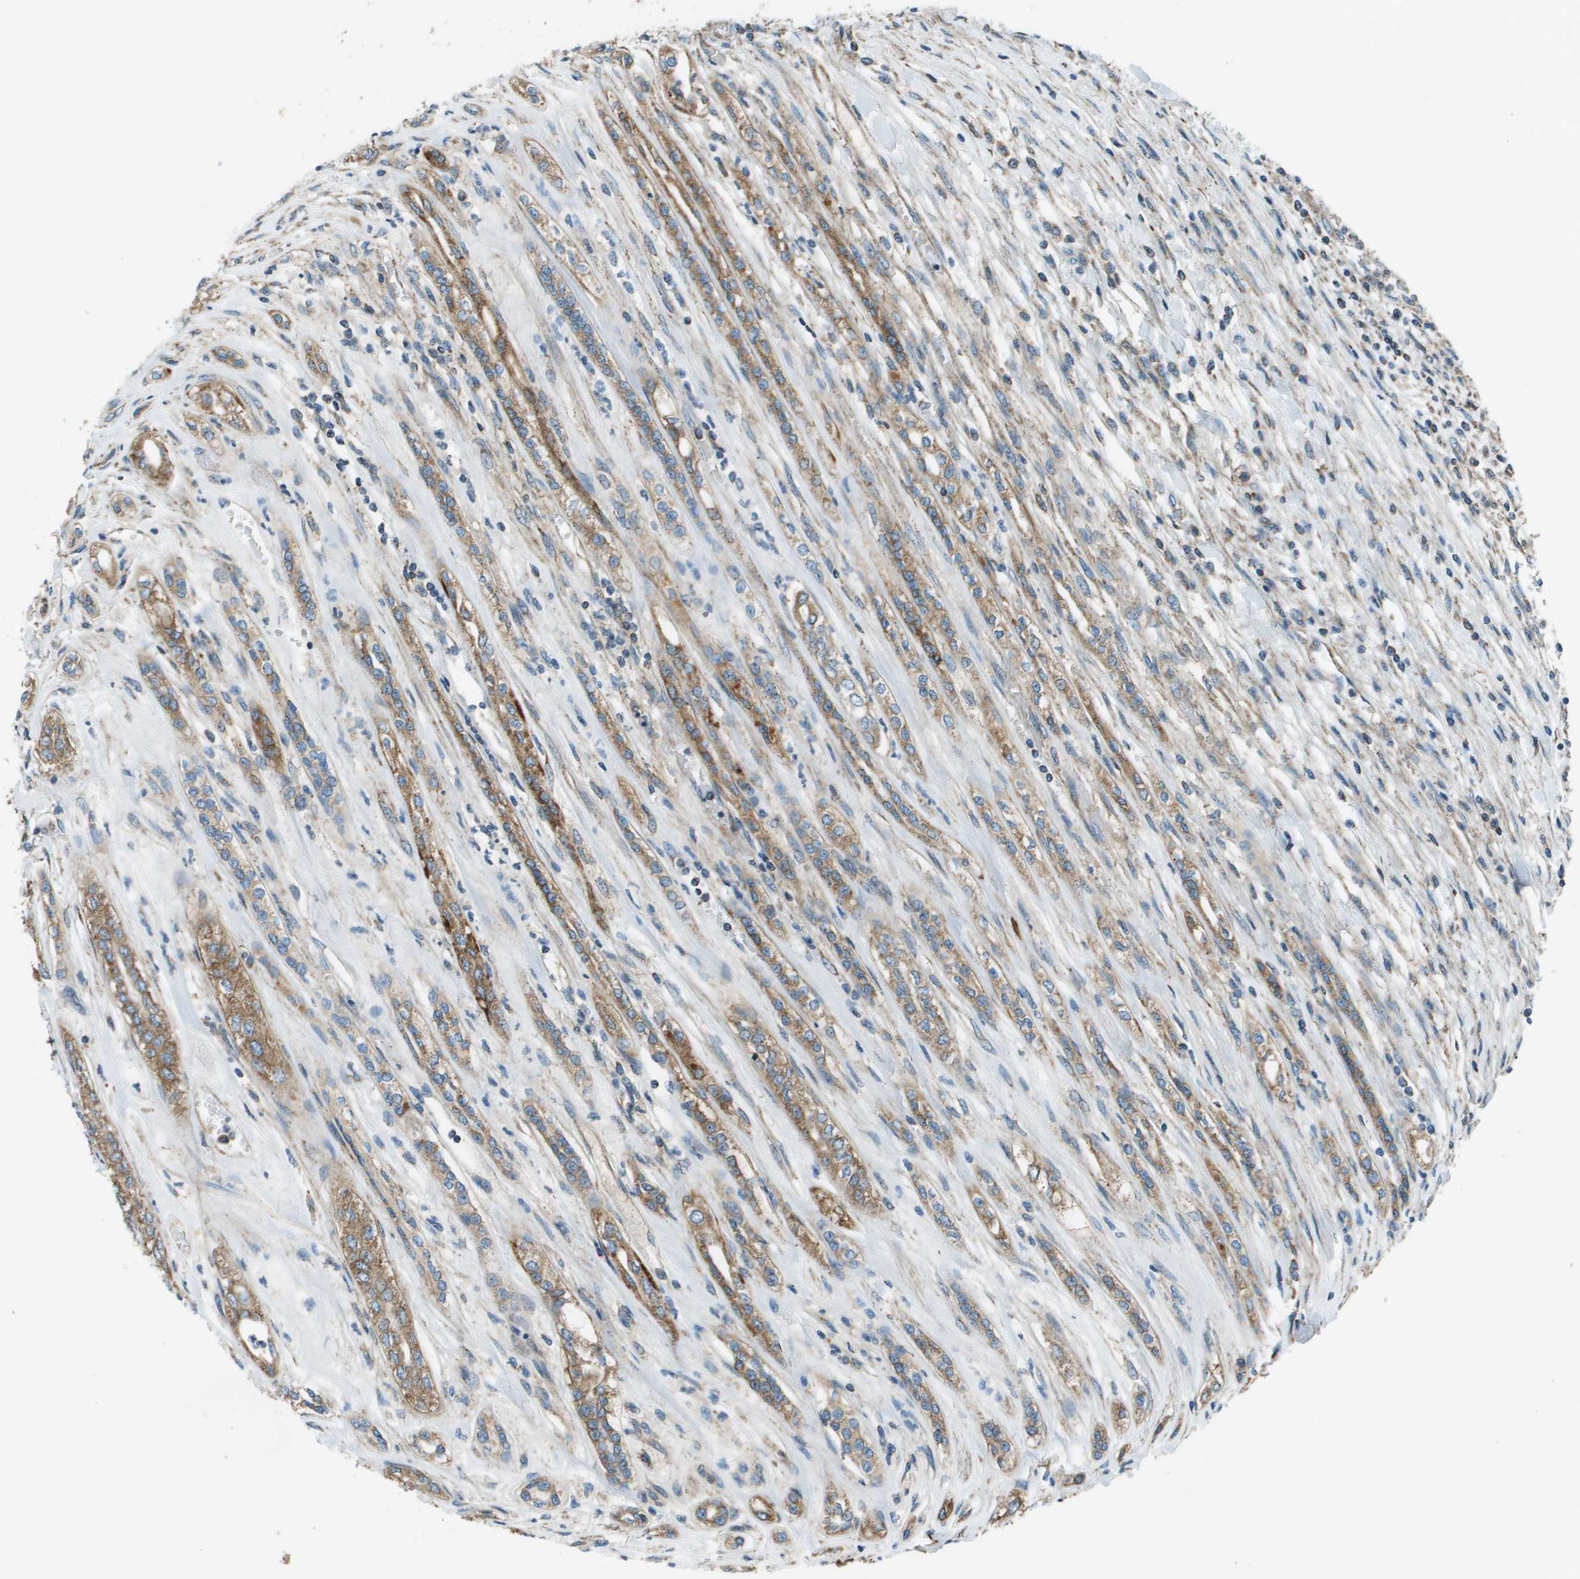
{"staining": {"intensity": "weak", "quantity": "25%-75%", "location": "cytoplasmic/membranous"}, "tissue": "renal cancer", "cell_type": "Tumor cells", "image_type": "cancer", "snomed": [{"axis": "morphology", "description": "Adenocarcinoma, NOS"}, {"axis": "topography", "description": "Kidney"}], "caption": "Immunohistochemistry (IHC) image of neoplastic tissue: renal cancer (adenocarcinoma) stained using immunohistochemistry shows low levels of weak protein expression localized specifically in the cytoplasmic/membranous of tumor cells, appearing as a cytoplasmic/membranous brown color.", "gene": "TMEM51", "patient": {"sex": "female", "age": 54}}